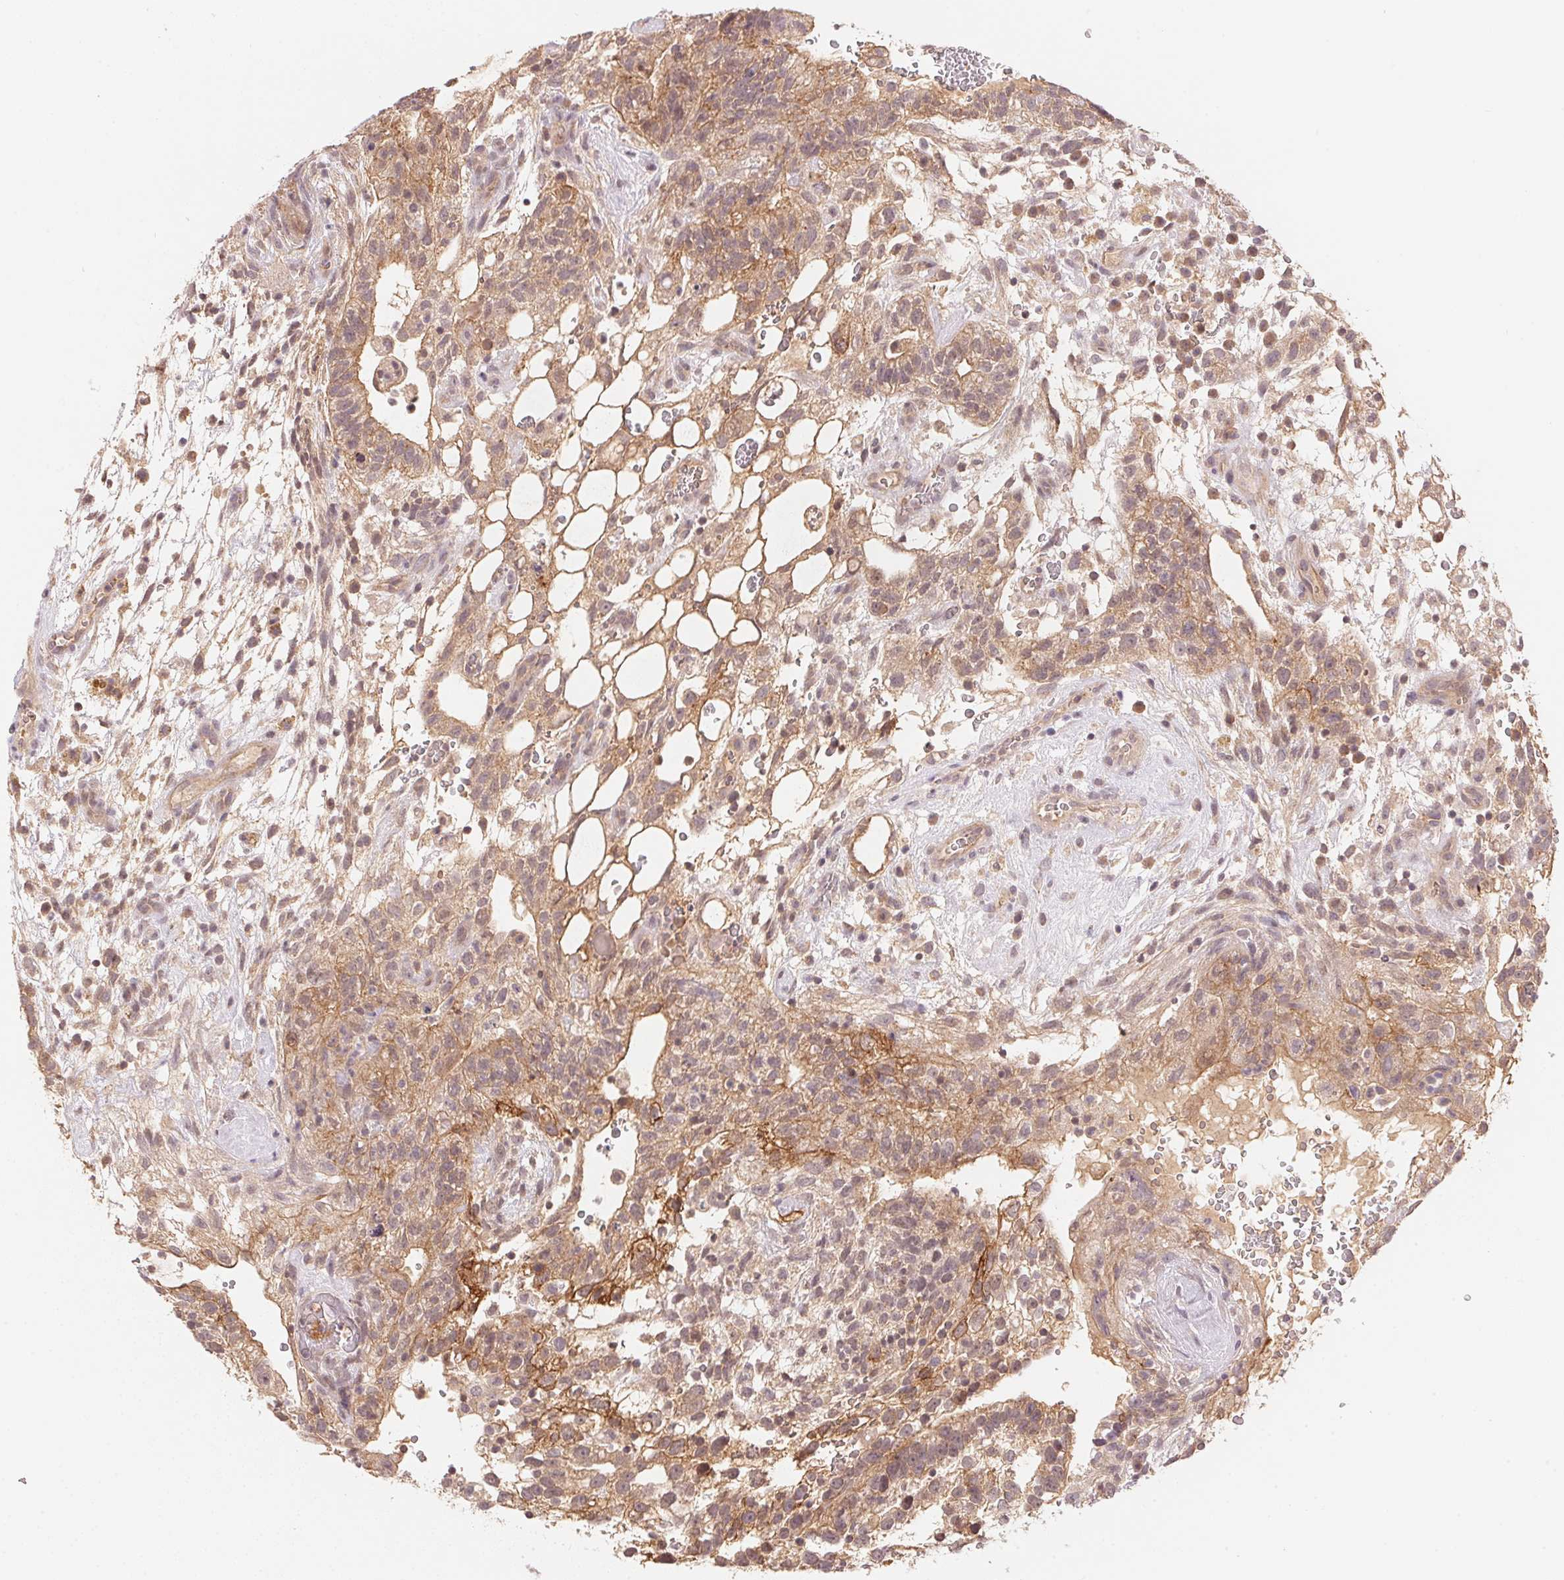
{"staining": {"intensity": "moderate", "quantity": ">75%", "location": "cytoplasmic/membranous"}, "tissue": "testis cancer", "cell_type": "Tumor cells", "image_type": "cancer", "snomed": [{"axis": "morphology", "description": "Normal tissue, NOS"}, {"axis": "morphology", "description": "Carcinoma, Embryonal, NOS"}, {"axis": "topography", "description": "Testis"}], "caption": "Moderate cytoplasmic/membranous protein staining is present in about >75% of tumor cells in testis cancer.", "gene": "BNIP5", "patient": {"sex": "male", "age": 32}}